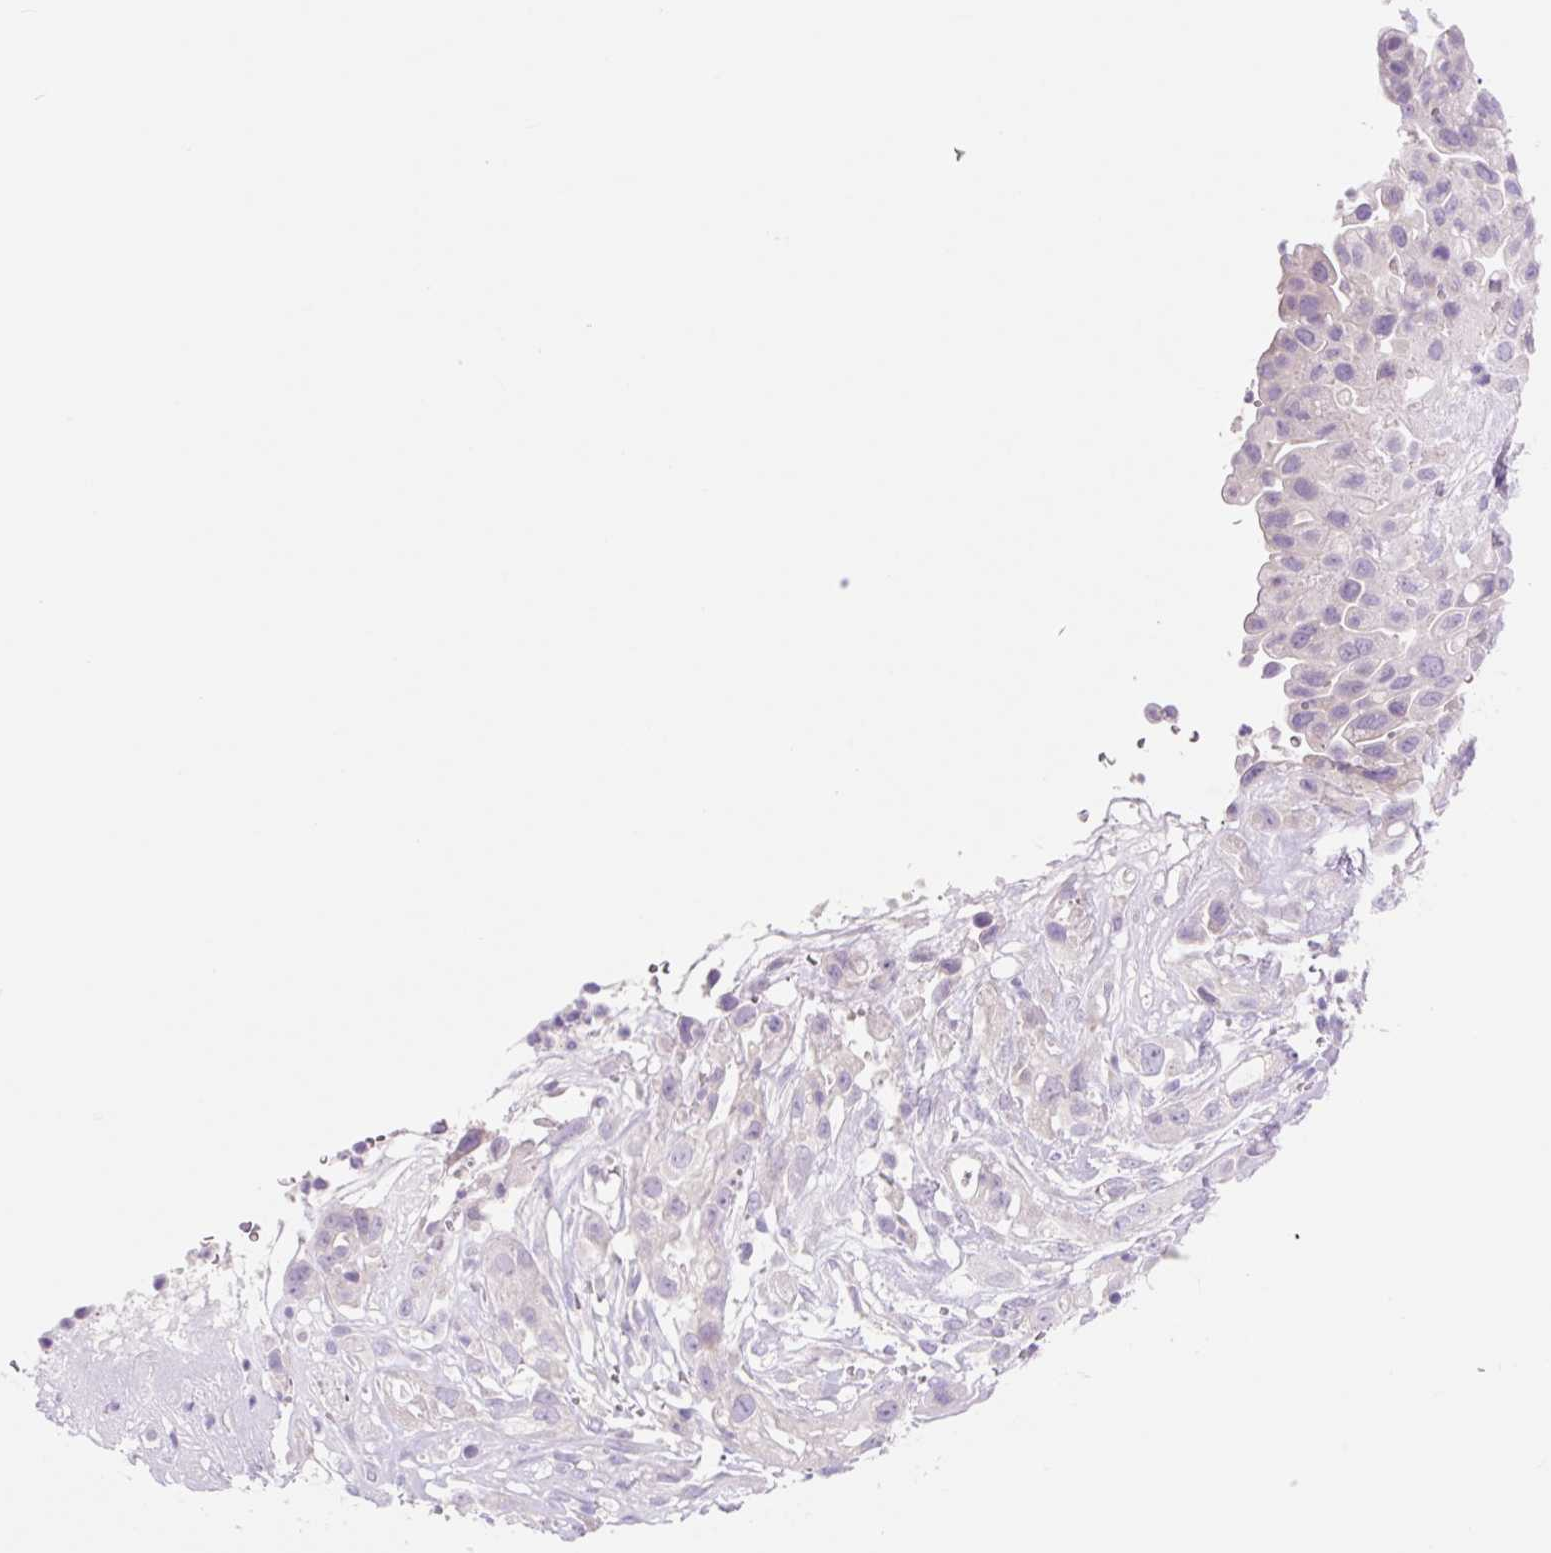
{"staining": {"intensity": "negative", "quantity": "none", "location": "none"}, "tissue": "pancreatic cancer", "cell_type": "Tumor cells", "image_type": "cancer", "snomed": [{"axis": "morphology", "description": "Adenocarcinoma, NOS"}, {"axis": "topography", "description": "Pancreas"}], "caption": "DAB (3,3'-diaminobenzidine) immunohistochemical staining of pancreatic adenocarcinoma demonstrates no significant expression in tumor cells. Brightfield microscopy of immunohistochemistry (IHC) stained with DAB (brown) and hematoxylin (blue), captured at high magnification.", "gene": "CELF6", "patient": {"sex": "male", "age": 44}}